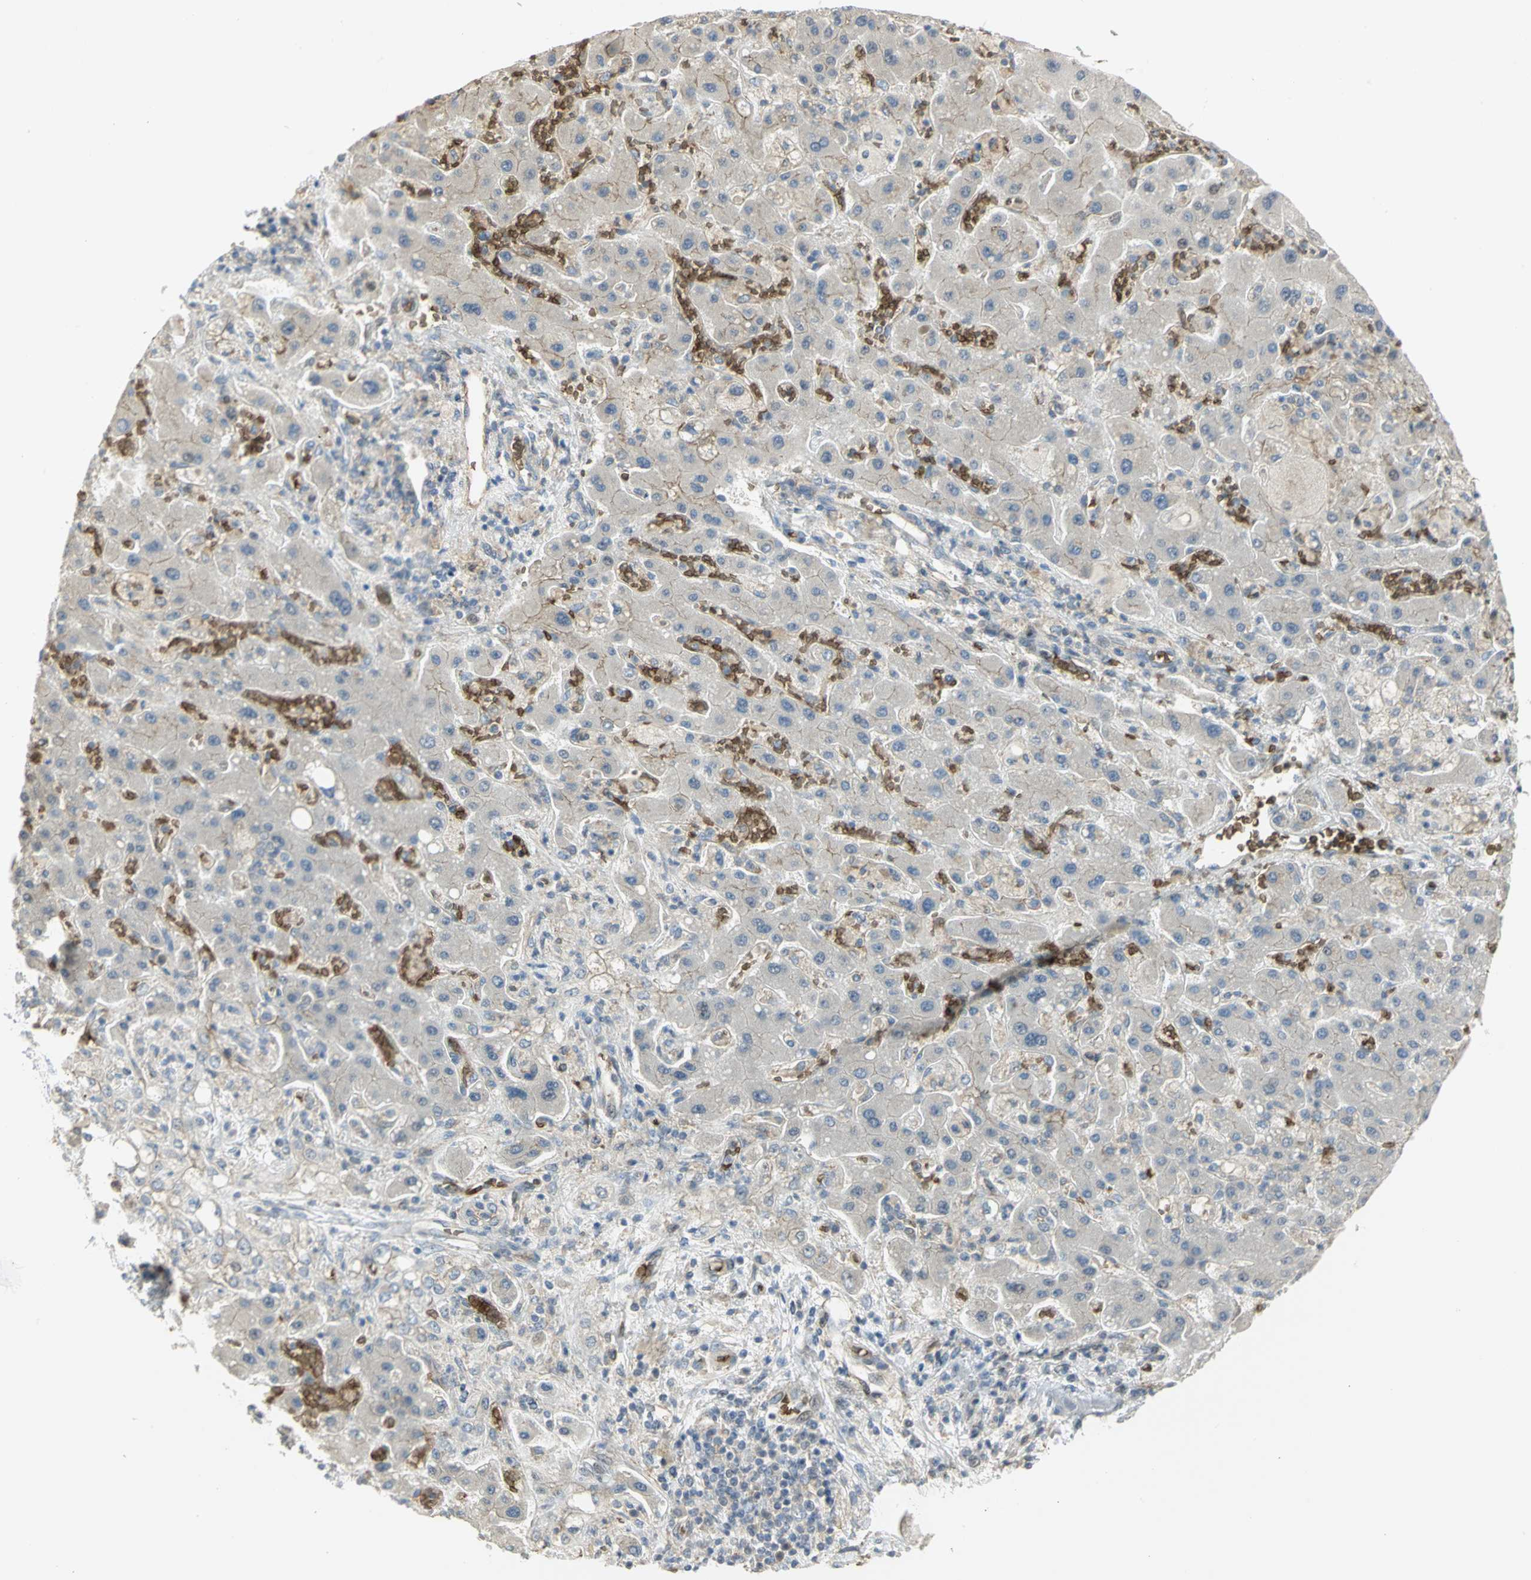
{"staining": {"intensity": "weak", "quantity": "25%-75%", "location": "cytoplasmic/membranous"}, "tissue": "liver cancer", "cell_type": "Tumor cells", "image_type": "cancer", "snomed": [{"axis": "morphology", "description": "Cholangiocarcinoma"}, {"axis": "topography", "description": "Liver"}], "caption": "High-power microscopy captured an IHC micrograph of liver cancer (cholangiocarcinoma), revealing weak cytoplasmic/membranous expression in approximately 25%-75% of tumor cells.", "gene": "ANK1", "patient": {"sex": "male", "age": 50}}